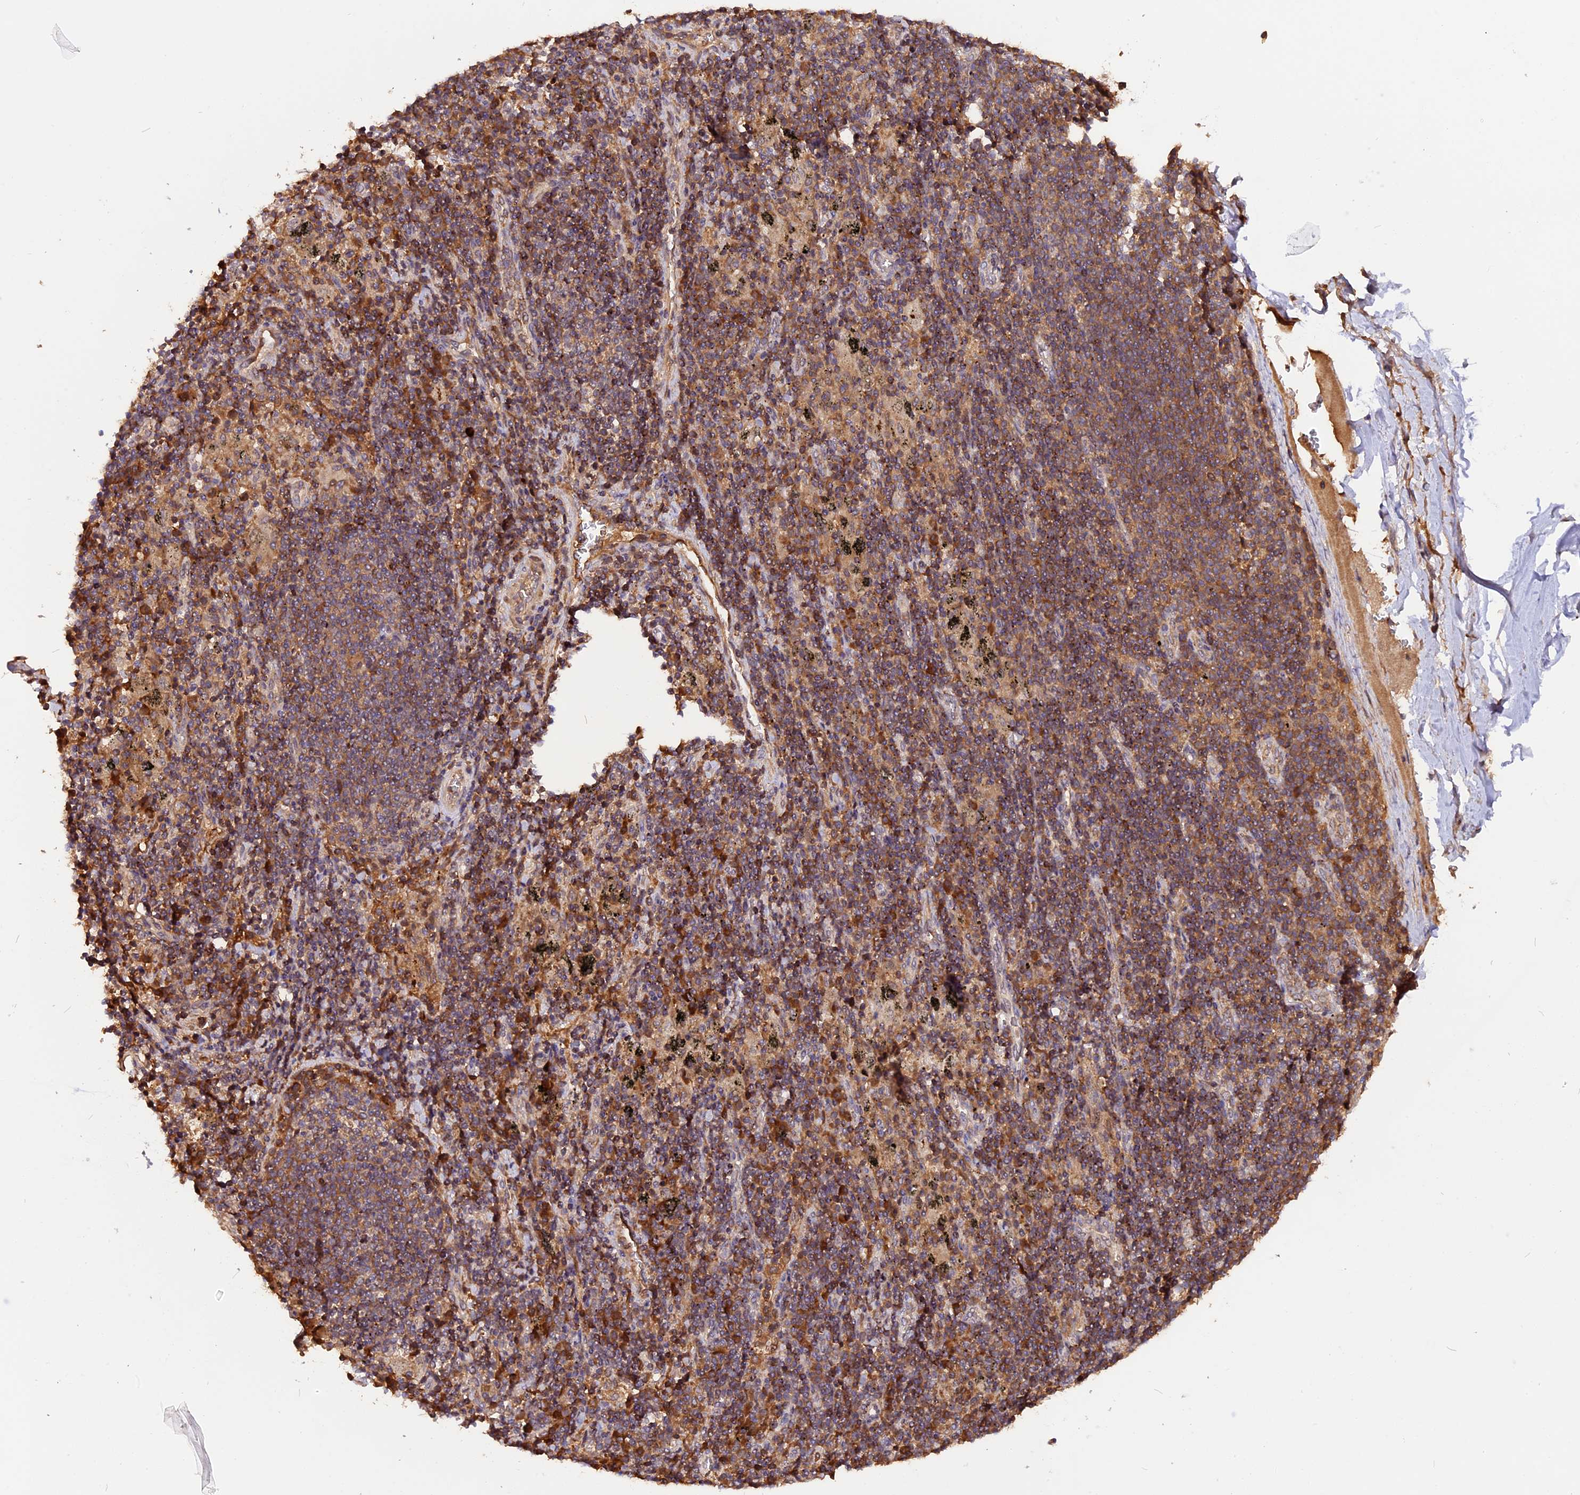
{"staining": {"intensity": "weak", "quantity": ">75%", "location": "cytoplasmic/membranous"}, "tissue": "adipose tissue", "cell_type": "Adipocytes", "image_type": "normal", "snomed": [{"axis": "morphology", "description": "Normal tissue, NOS"}, {"axis": "topography", "description": "Lymph node"}, {"axis": "topography", "description": "Cartilage tissue"}, {"axis": "topography", "description": "Bronchus"}], "caption": "Brown immunohistochemical staining in normal human adipose tissue demonstrates weak cytoplasmic/membranous staining in approximately >75% of adipocytes.", "gene": "MARK4", "patient": {"sex": "male", "age": 63}}